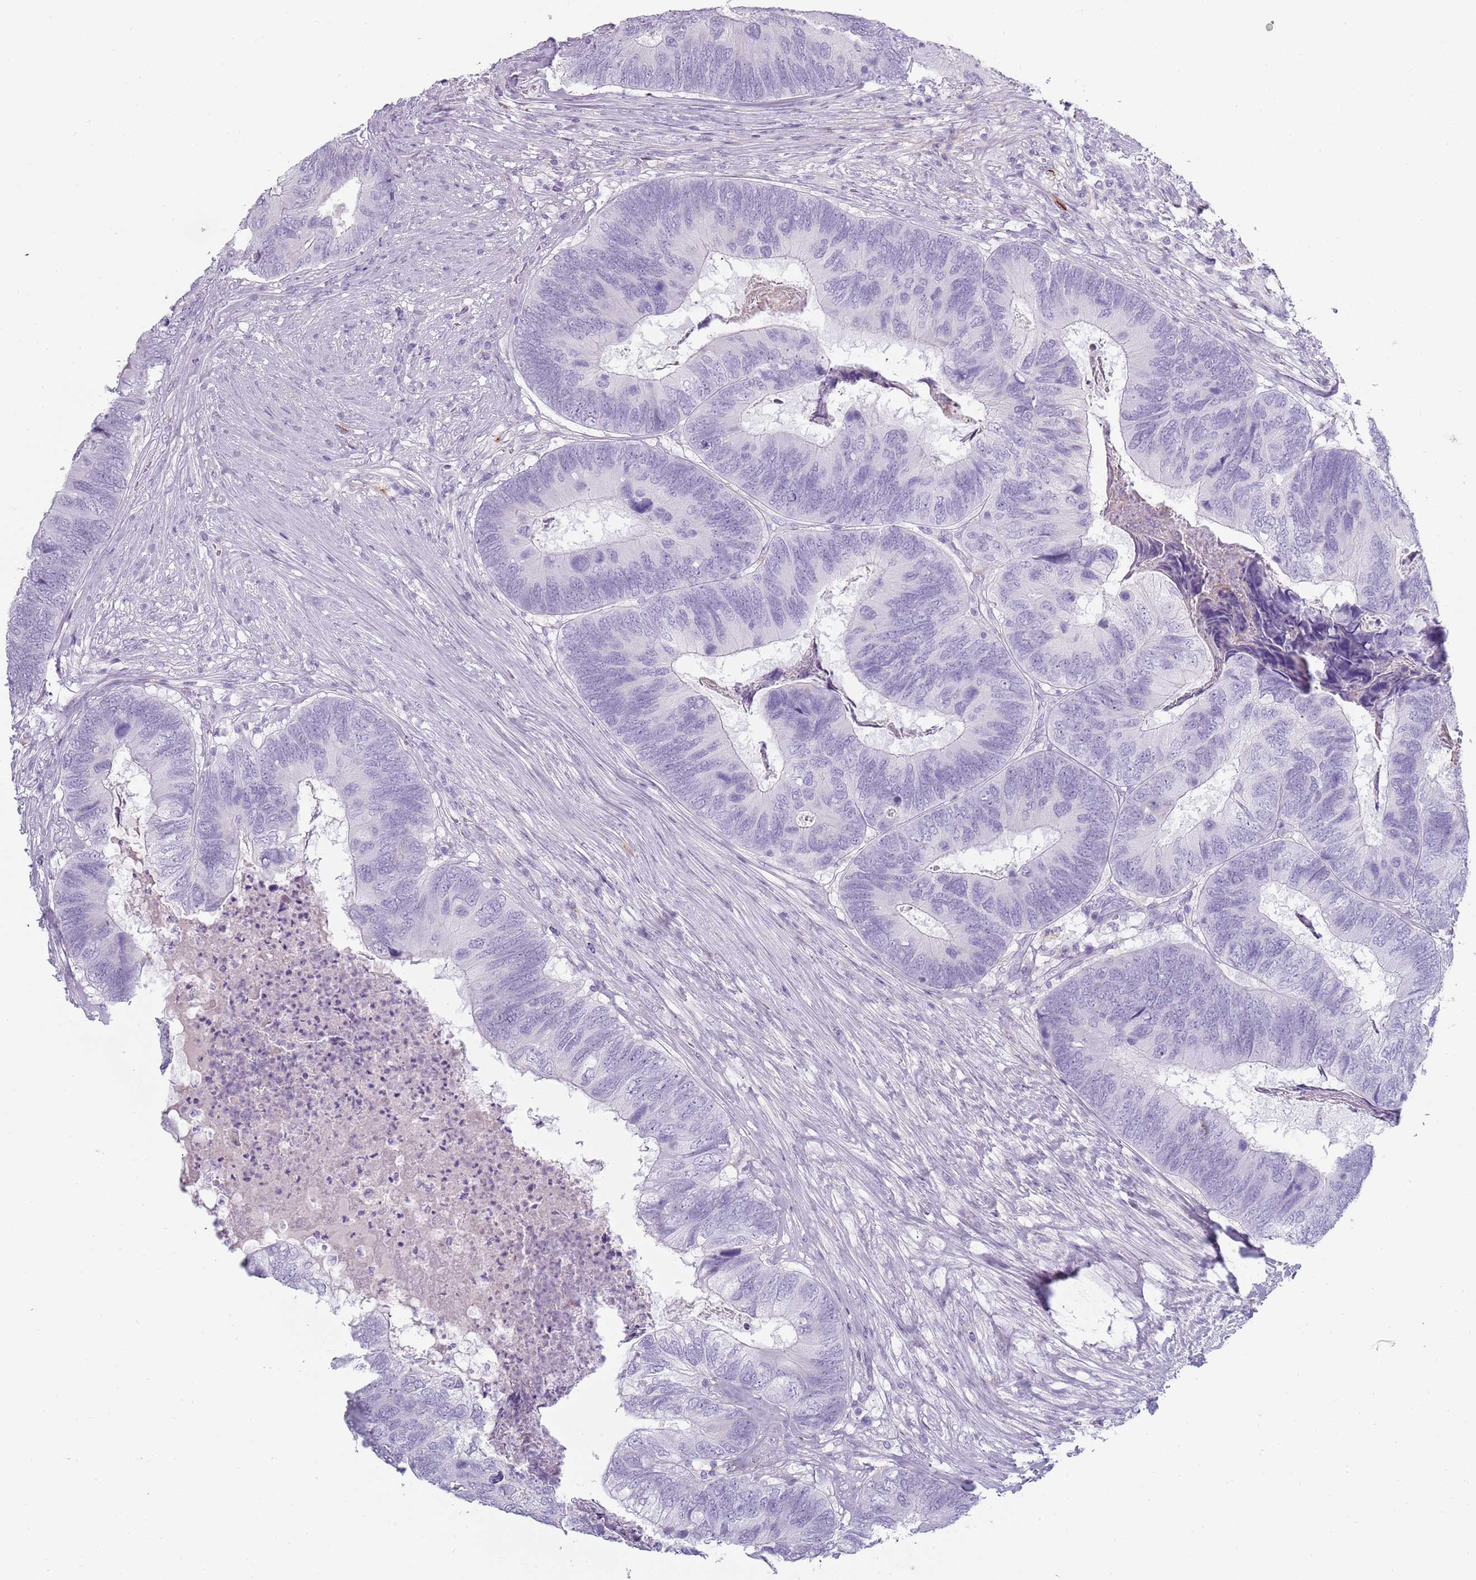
{"staining": {"intensity": "negative", "quantity": "none", "location": "none"}, "tissue": "colorectal cancer", "cell_type": "Tumor cells", "image_type": "cancer", "snomed": [{"axis": "morphology", "description": "Adenocarcinoma, NOS"}, {"axis": "topography", "description": "Colon"}], "caption": "IHC of colorectal adenocarcinoma reveals no expression in tumor cells. (Brightfield microscopy of DAB IHC at high magnification).", "gene": "COLEC12", "patient": {"sex": "female", "age": 67}}